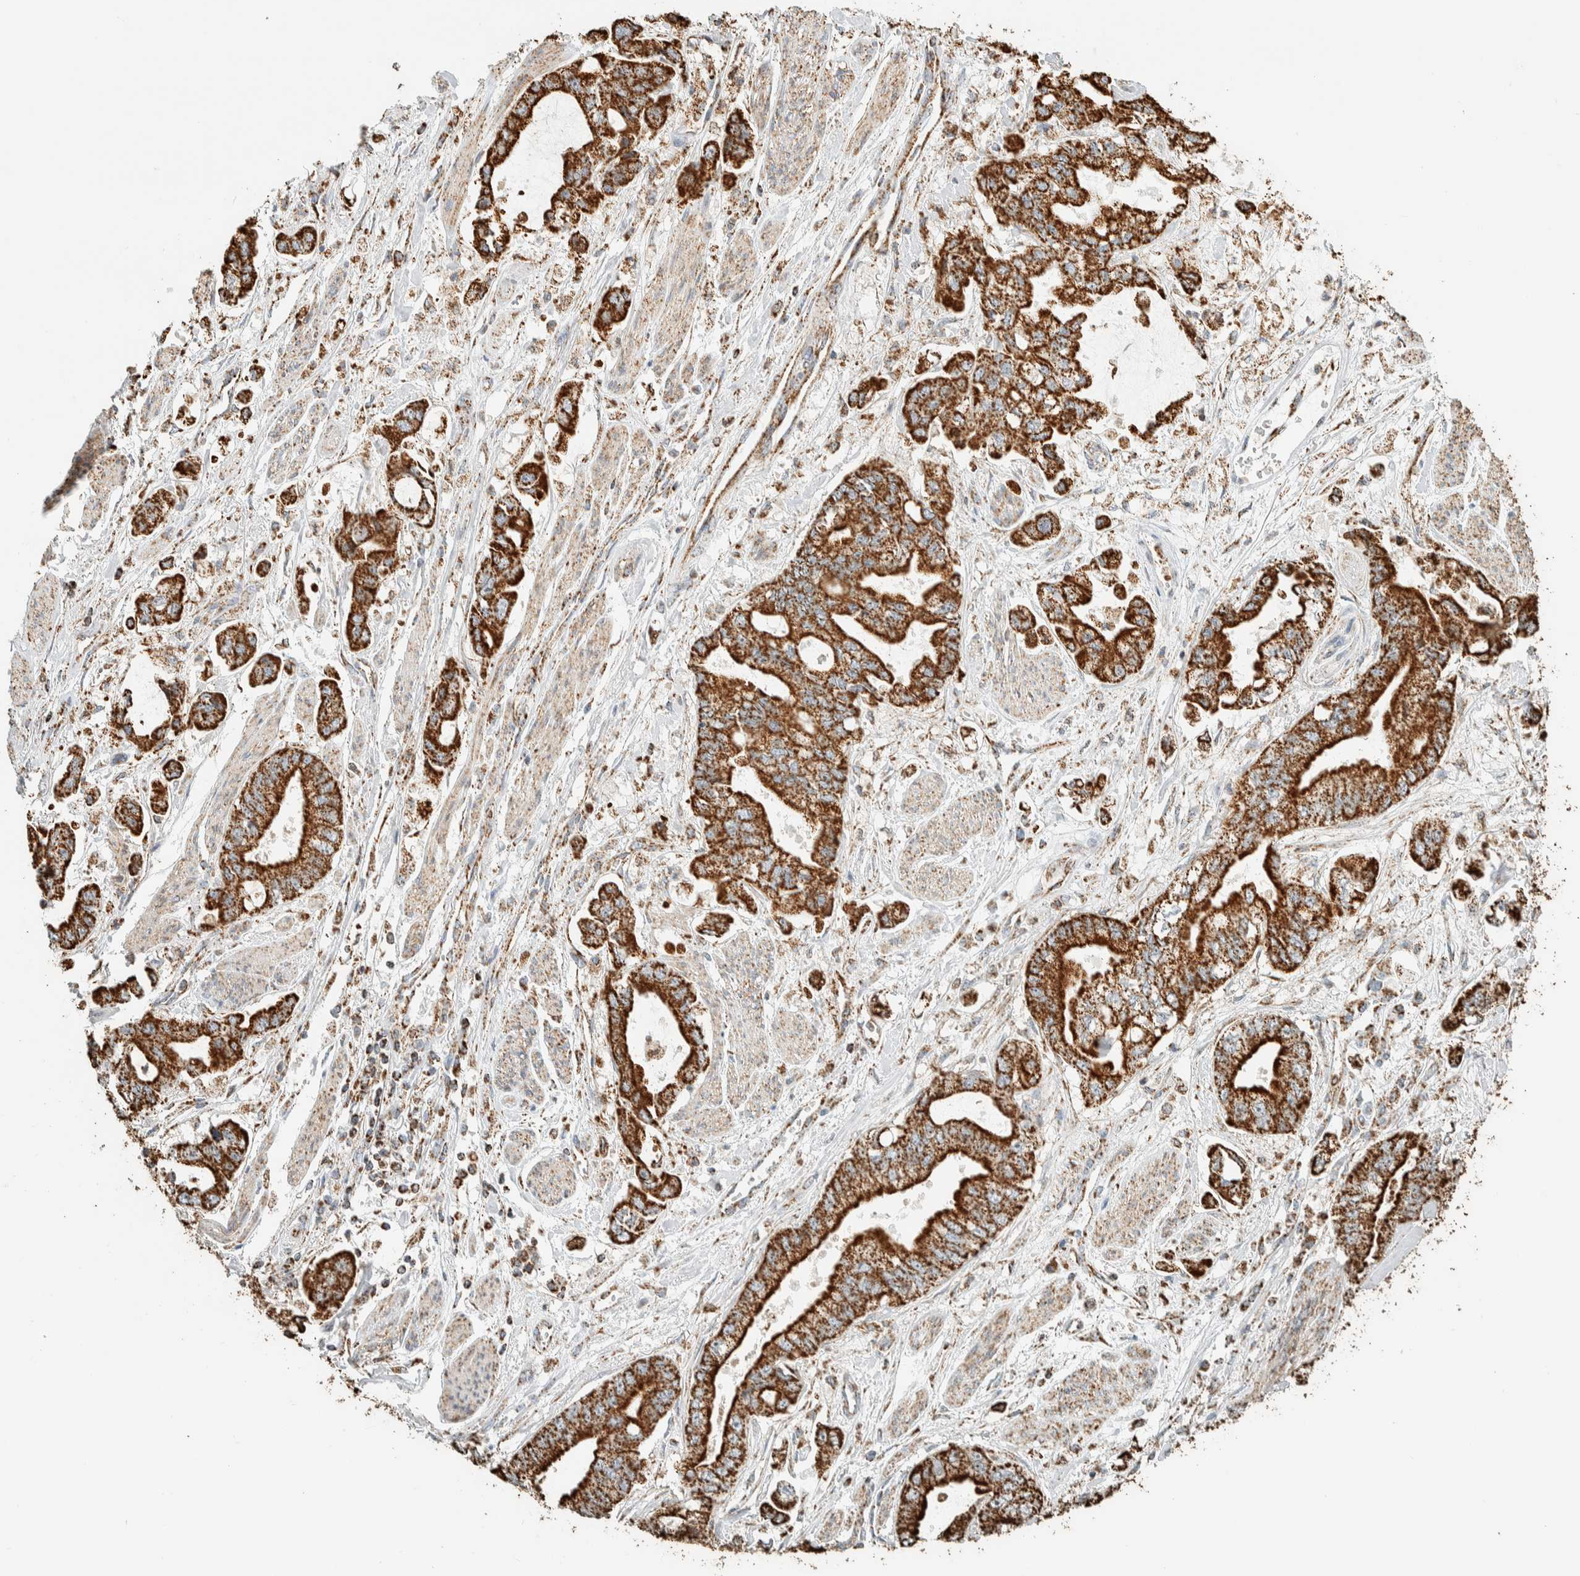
{"staining": {"intensity": "strong", "quantity": ">75%", "location": "cytoplasmic/membranous"}, "tissue": "stomach cancer", "cell_type": "Tumor cells", "image_type": "cancer", "snomed": [{"axis": "morphology", "description": "Normal tissue, NOS"}, {"axis": "morphology", "description": "Adenocarcinoma, NOS"}, {"axis": "topography", "description": "Stomach"}], "caption": "This is a photomicrograph of immunohistochemistry staining of adenocarcinoma (stomach), which shows strong staining in the cytoplasmic/membranous of tumor cells.", "gene": "ZNF454", "patient": {"sex": "male", "age": 62}}